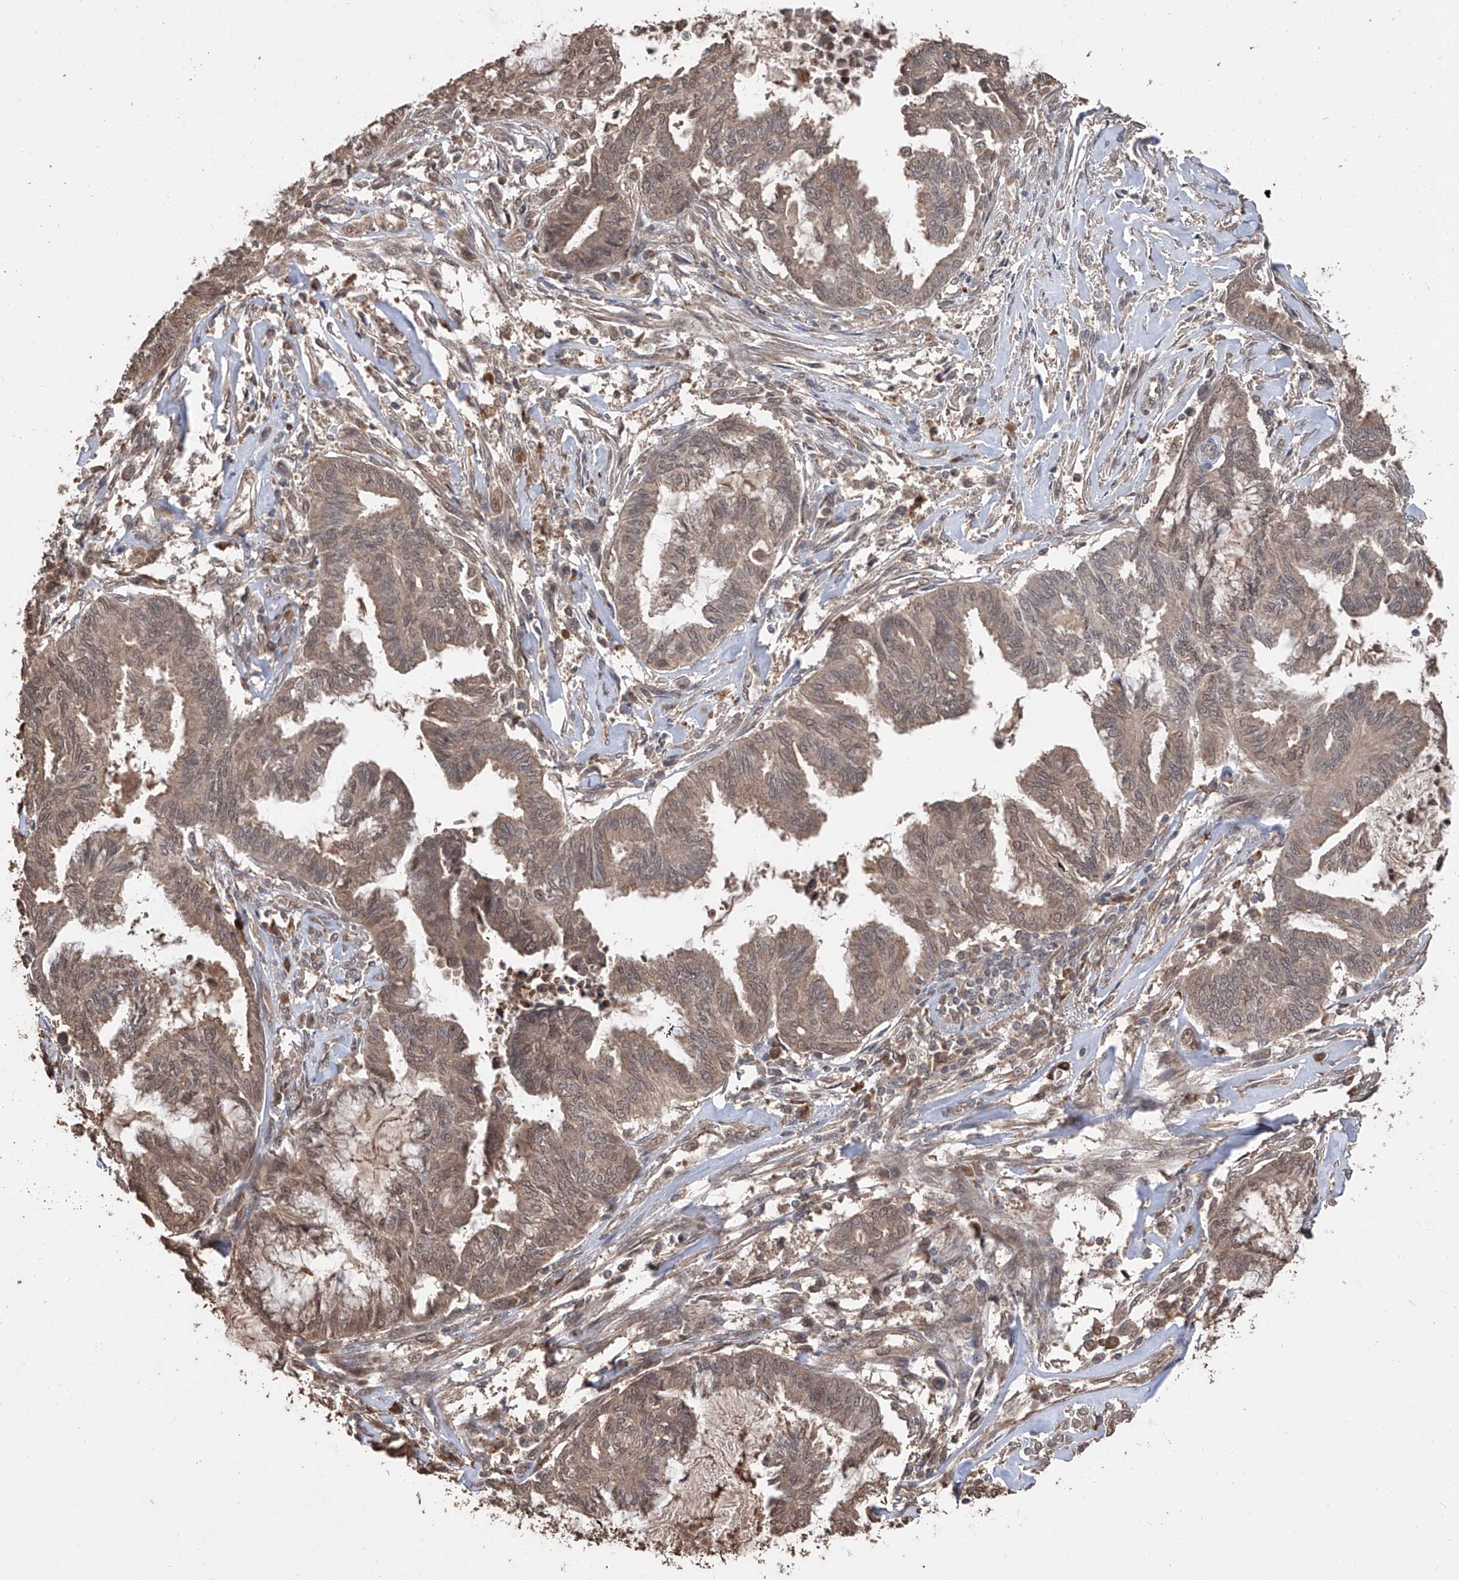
{"staining": {"intensity": "weak", "quantity": ">75%", "location": "cytoplasmic/membranous,nuclear"}, "tissue": "endometrial cancer", "cell_type": "Tumor cells", "image_type": "cancer", "snomed": [{"axis": "morphology", "description": "Adenocarcinoma, NOS"}, {"axis": "topography", "description": "Endometrium"}], "caption": "About >75% of tumor cells in endometrial cancer show weak cytoplasmic/membranous and nuclear protein expression as visualized by brown immunohistochemical staining.", "gene": "FAM135A", "patient": {"sex": "female", "age": 86}}